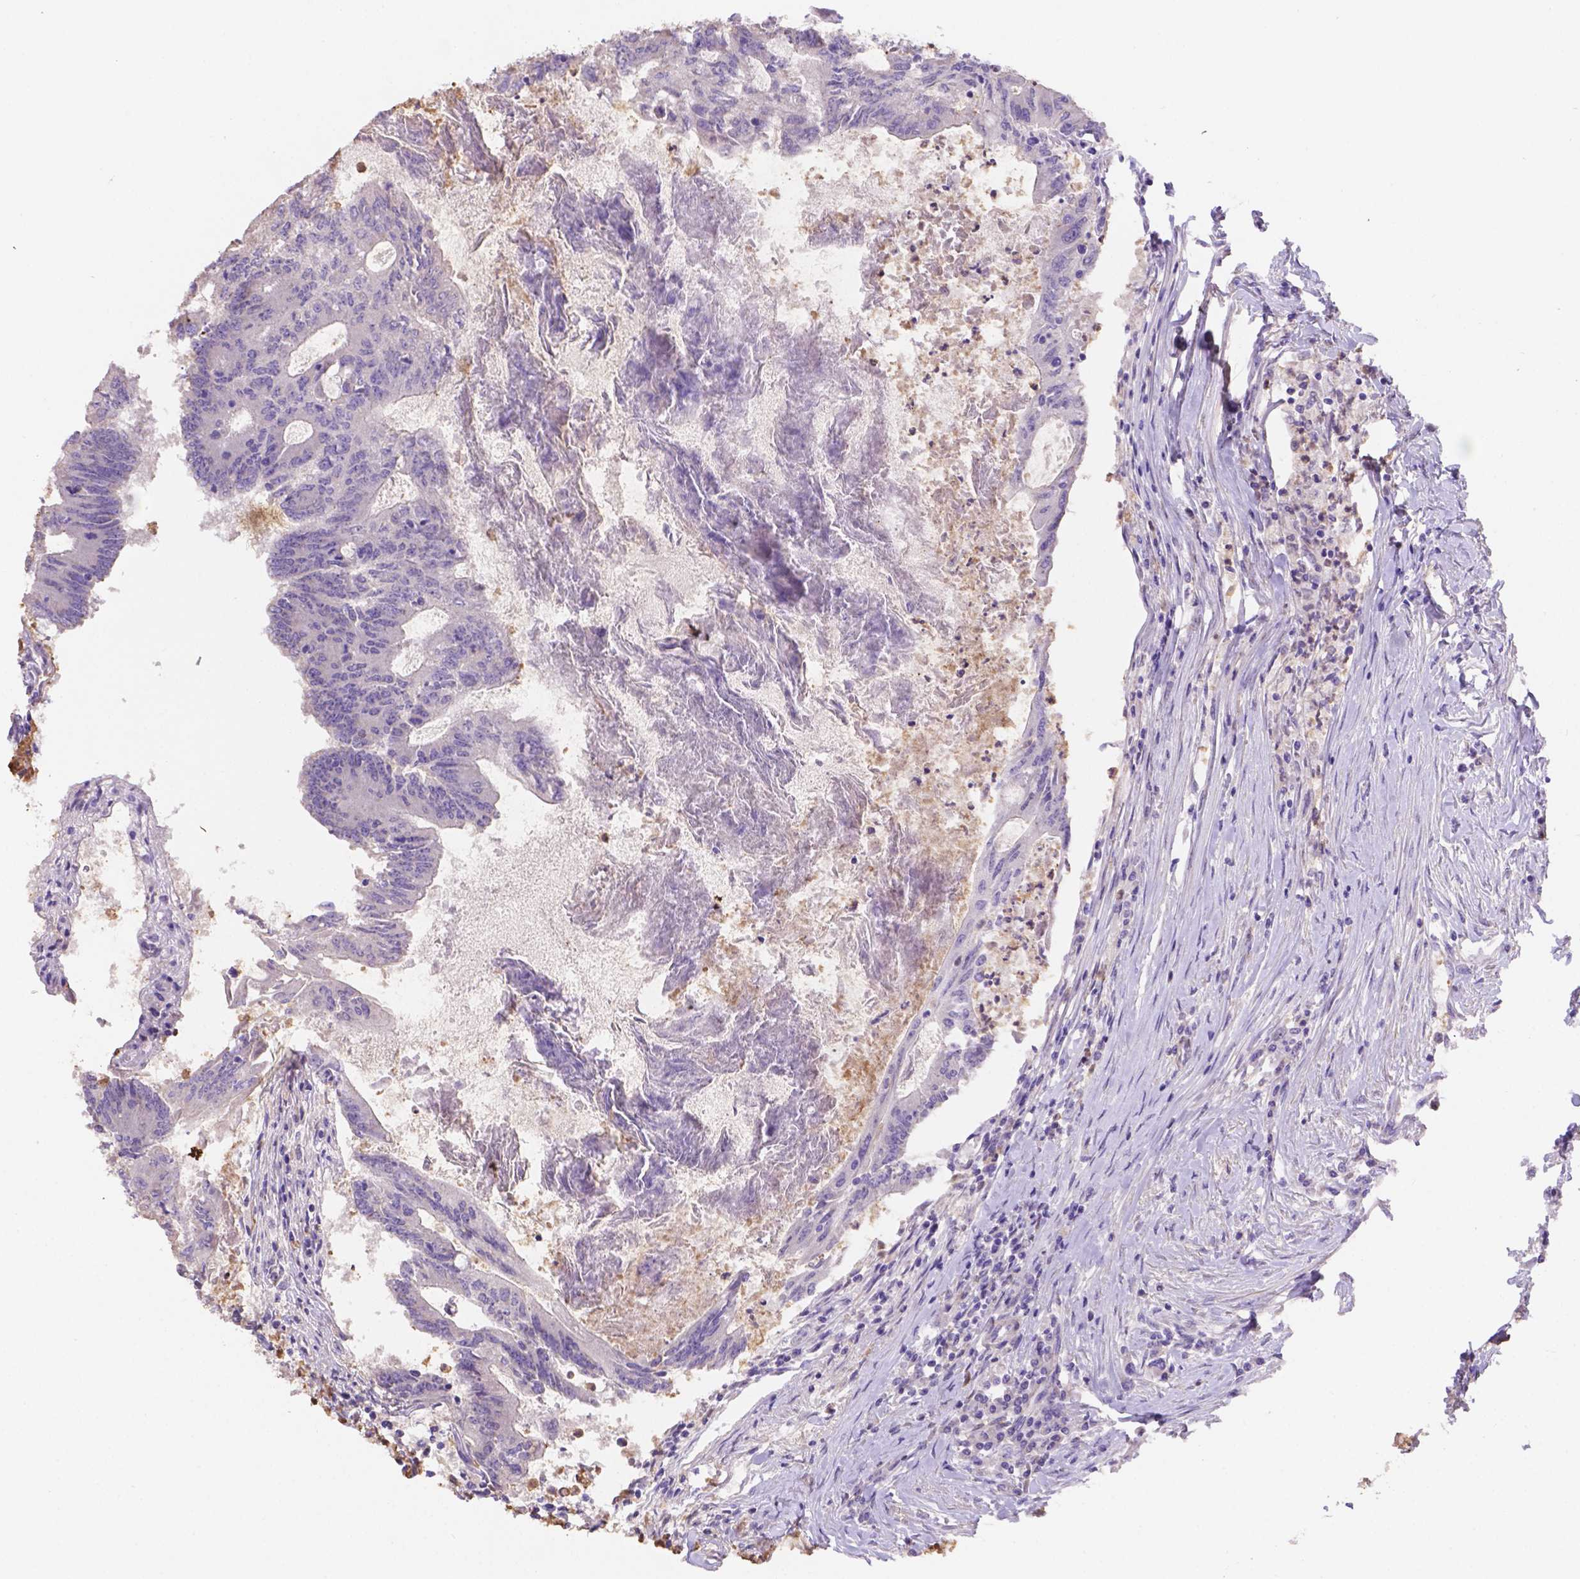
{"staining": {"intensity": "negative", "quantity": "none", "location": "none"}, "tissue": "colorectal cancer", "cell_type": "Tumor cells", "image_type": "cancer", "snomed": [{"axis": "morphology", "description": "Adenocarcinoma, NOS"}, {"axis": "topography", "description": "Colon"}], "caption": "This is a histopathology image of immunohistochemistry (IHC) staining of colorectal cancer (adenocarcinoma), which shows no expression in tumor cells.", "gene": "NXPE2", "patient": {"sex": "female", "age": 70}}